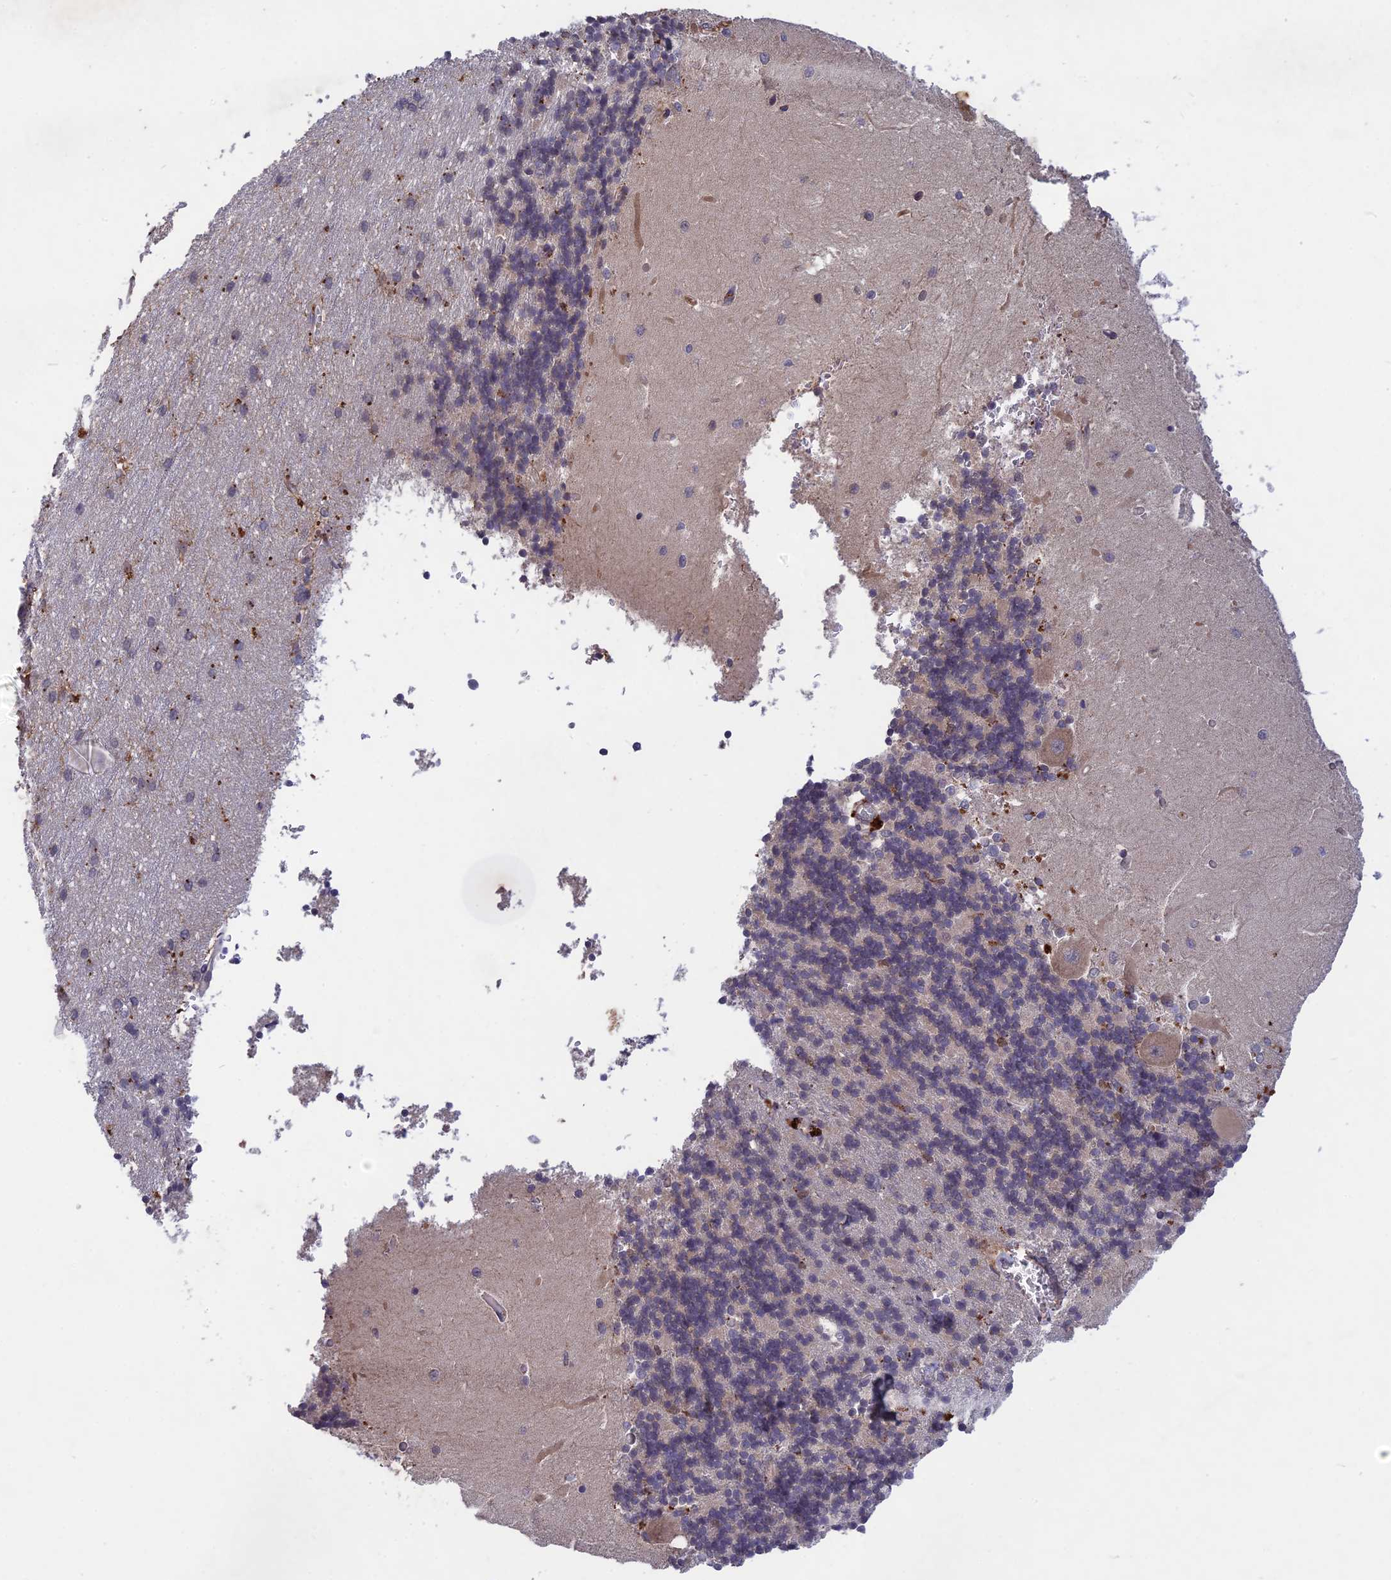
{"staining": {"intensity": "negative", "quantity": "none", "location": "none"}, "tissue": "cerebellum", "cell_type": "Cells in granular layer", "image_type": "normal", "snomed": [{"axis": "morphology", "description": "Normal tissue, NOS"}, {"axis": "topography", "description": "Cerebellum"}], "caption": "Immunohistochemistry (IHC) of normal human cerebellum displays no positivity in cells in granular layer.", "gene": "ADO", "patient": {"sex": "male", "age": 37}}